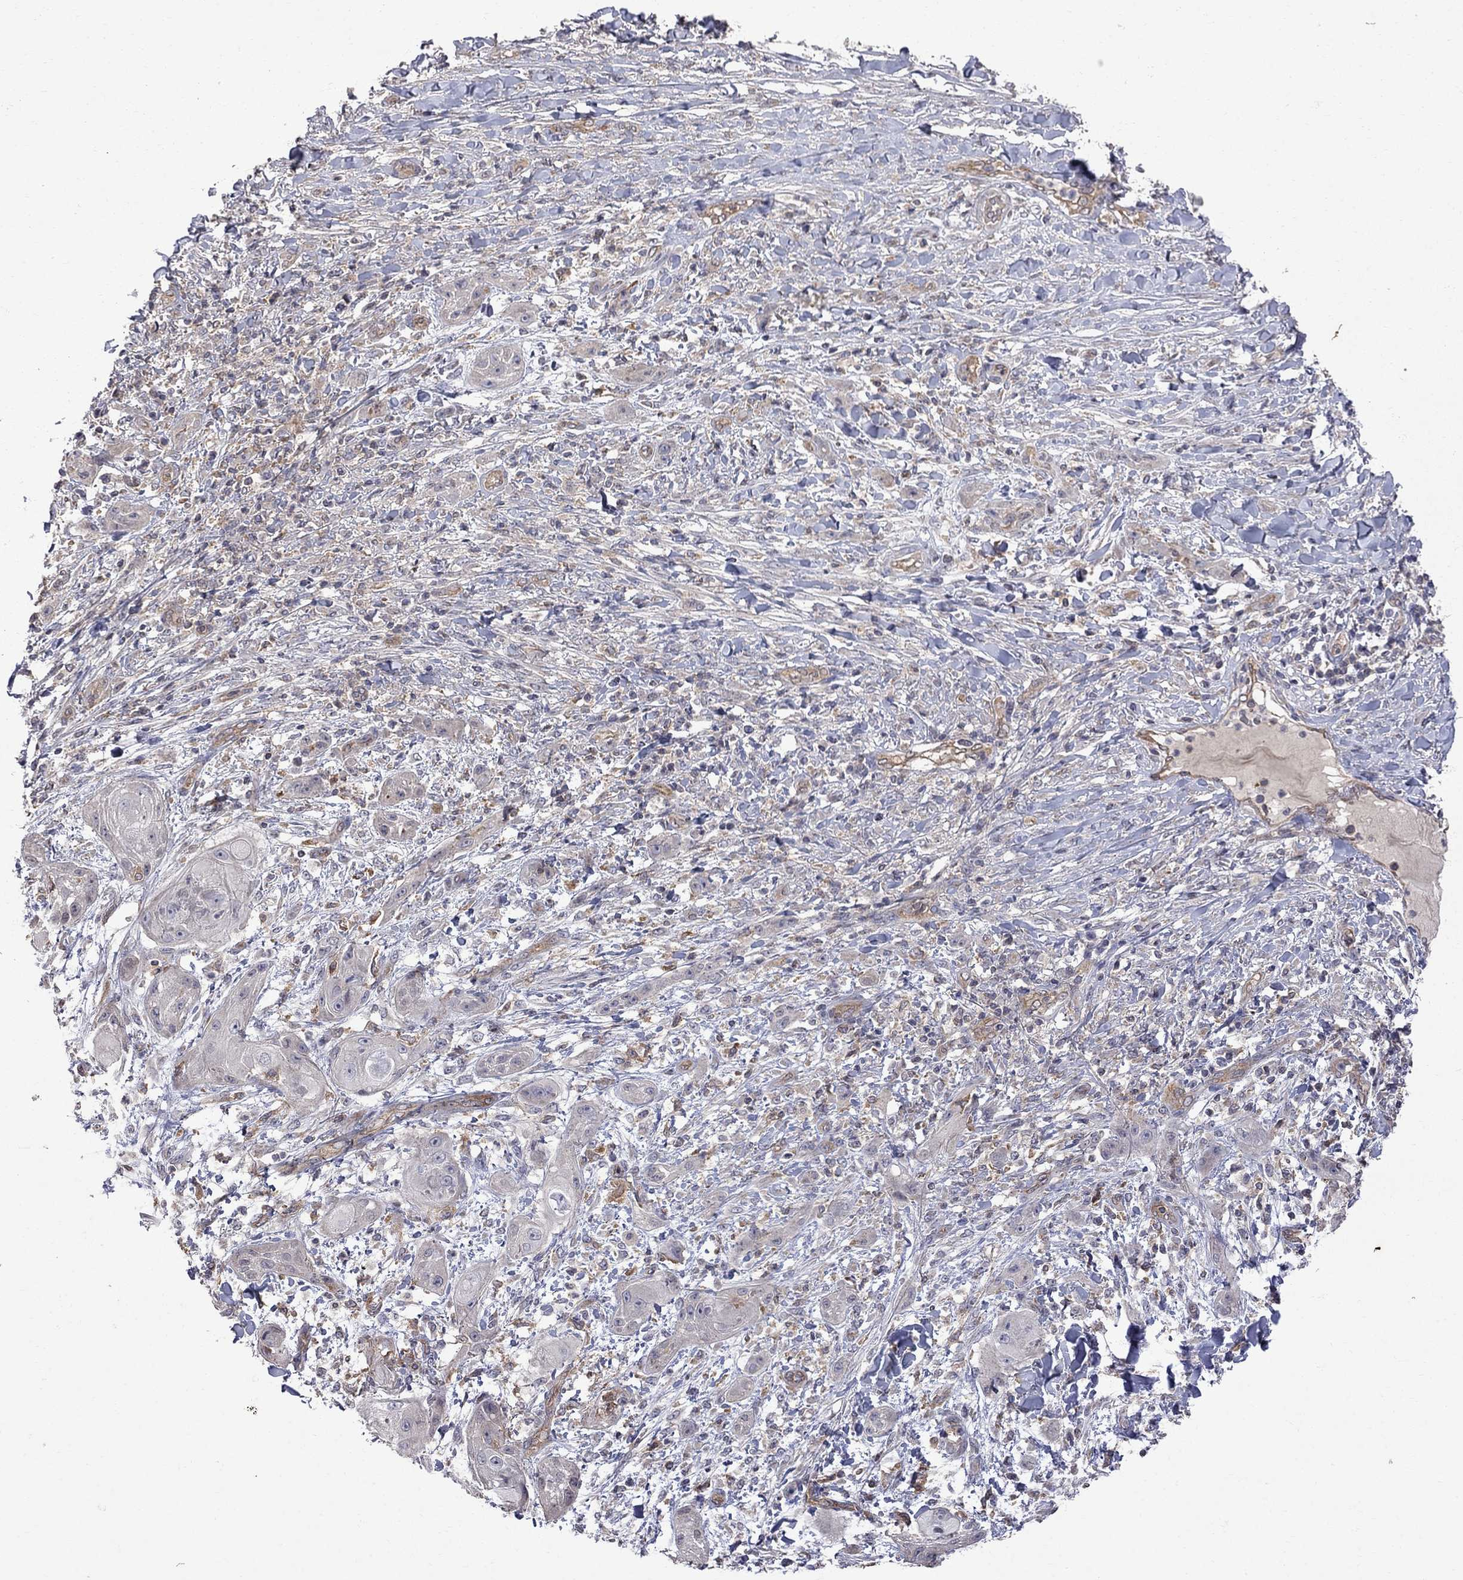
{"staining": {"intensity": "negative", "quantity": "none", "location": "none"}, "tissue": "skin cancer", "cell_type": "Tumor cells", "image_type": "cancer", "snomed": [{"axis": "morphology", "description": "Squamous cell carcinoma, NOS"}, {"axis": "topography", "description": "Skin"}], "caption": "The IHC image has no significant staining in tumor cells of skin squamous cell carcinoma tissue. Nuclei are stained in blue.", "gene": "ABI3", "patient": {"sex": "male", "age": 62}}